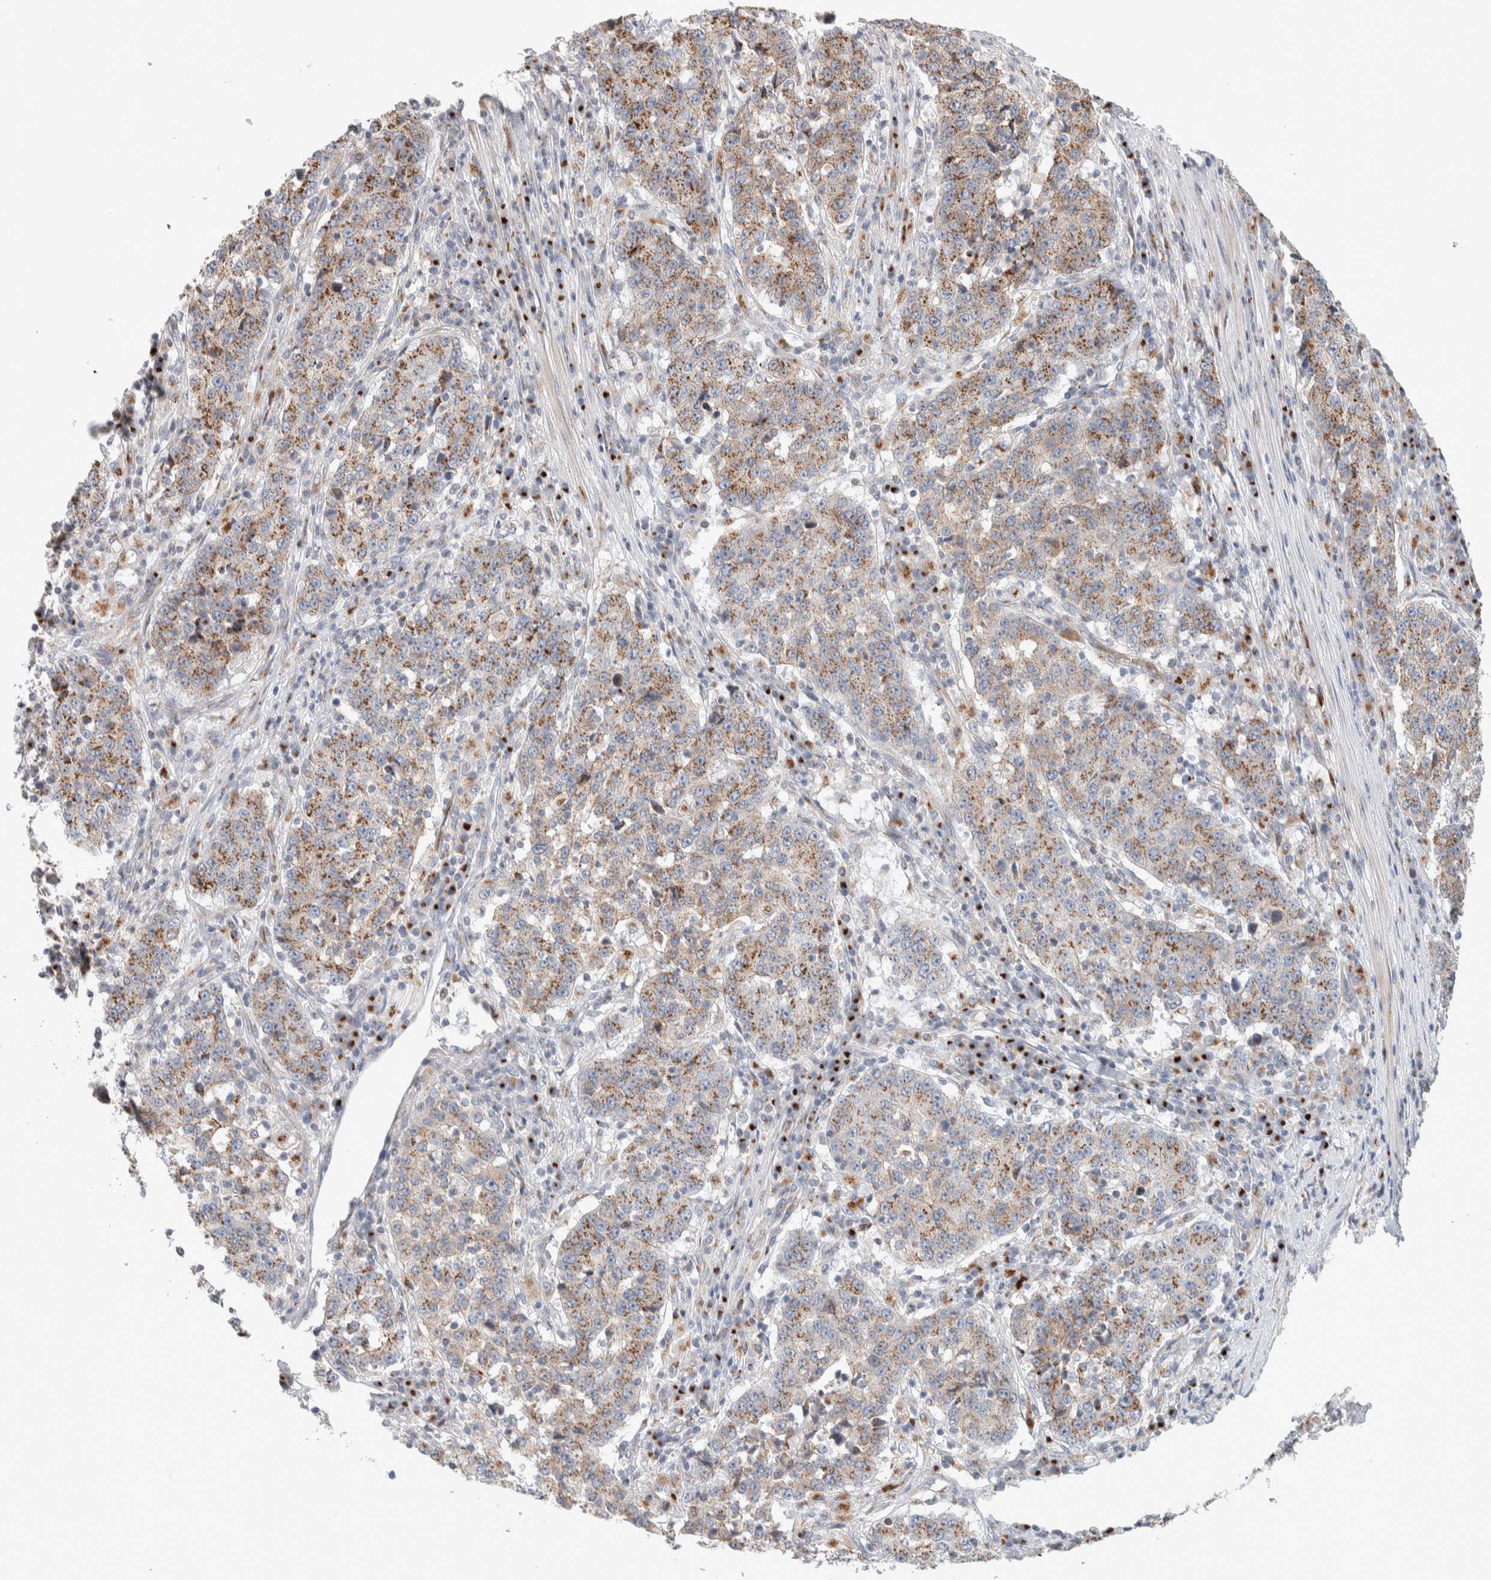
{"staining": {"intensity": "moderate", "quantity": ">75%", "location": "cytoplasmic/membranous"}, "tissue": "stomach cancer", "cell_type": "Tumor cells", "image_type": "cancer", "snomed": [{"axis": "morphology", "description": "Adenocarcinoma, NOS"}, {"axis": "topography", "description": "Stomach"}], "caption": "Human stomach cancer (adenocarcinoma) stained with a brown dye displays moderate cytoplasmic/membranous positive positivity in approximately >75% of tumor cells.", "gene": "SLC38A10", "patient": {"sex": "male", "age": 59}}